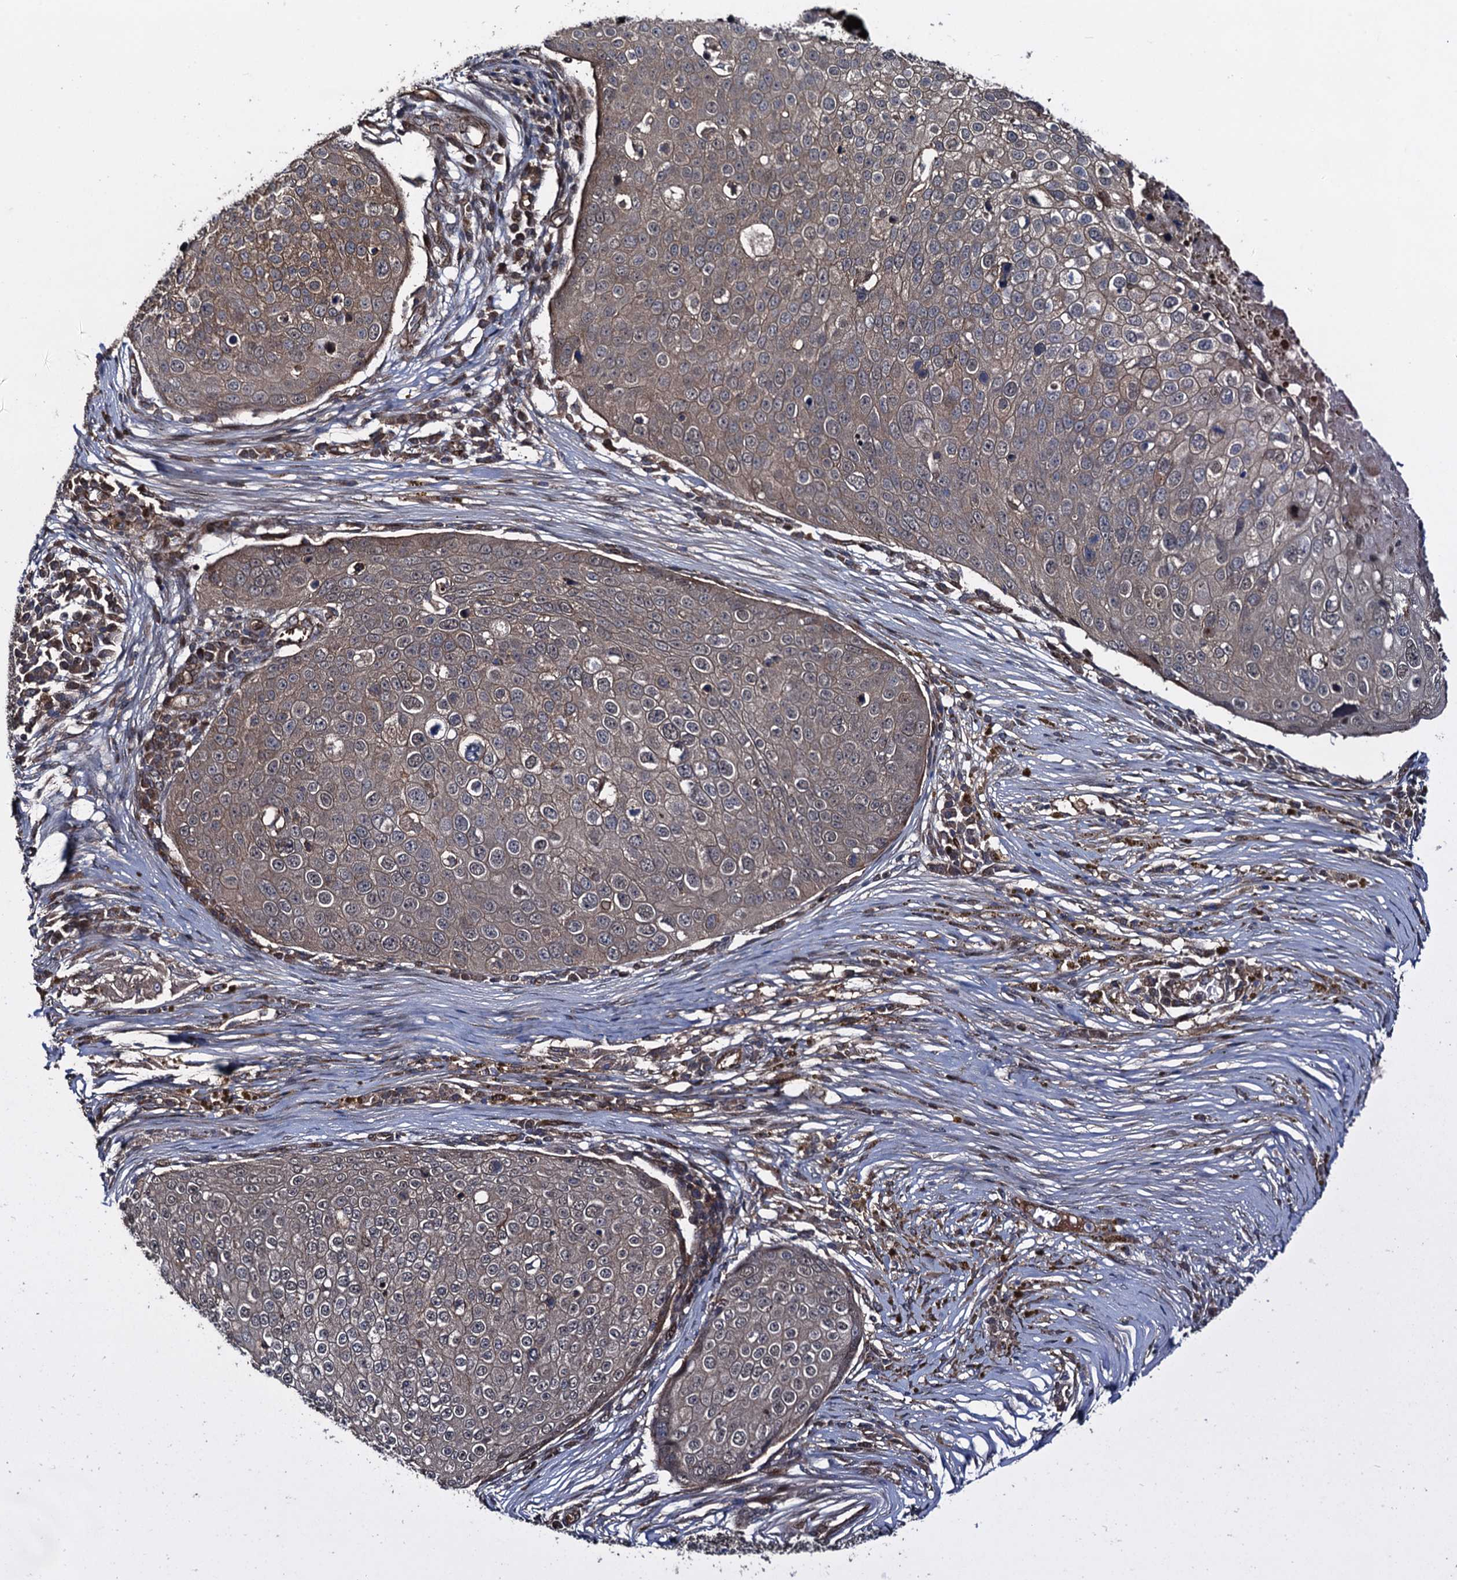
{"staining": {"intensity": "weak", "quantity": ">75%", "location": "cytoplasmic/membranous"}, "tissue": "skin cancer", "cell_type": "Tumor cells", "image_type": "cancer", "snomed": [{"axis": "morphology", "description": "Squamous cell carcinoma, NOS"}, {"axis": "topography", "description": "Skin"}], "caption": "A low amount of weak cytoplasmic/membranous expression is seen in about >75% of tumor cells in skin cancer (squamous cell carcinoma) tissue. (Brightfield microscopy of DAB IHC at high magnification).", "gene": "RHOBTB1", "patient": {"sex": "male", "age": 71}}